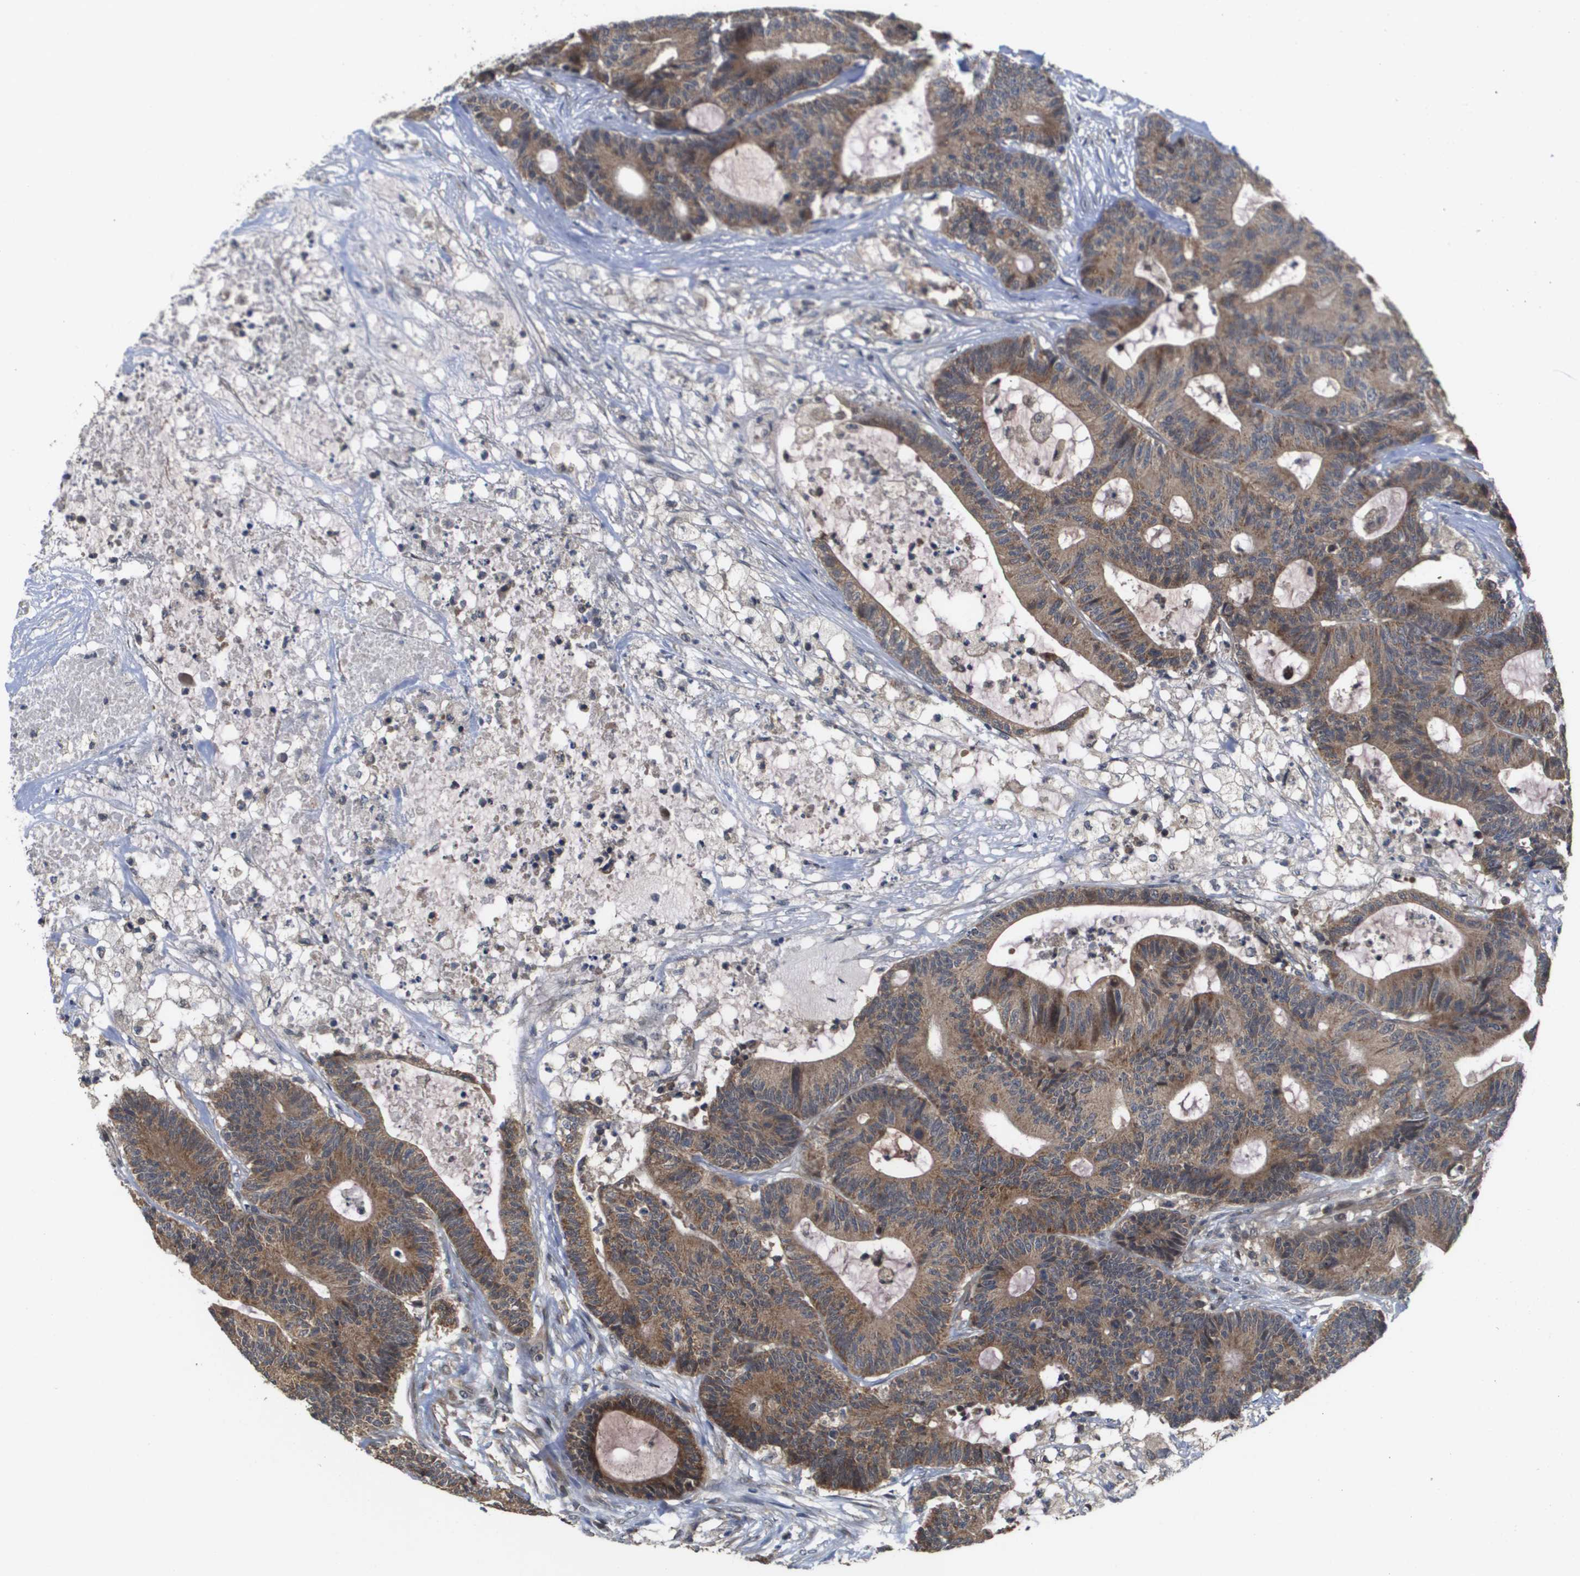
{"staining": {"intensity": "moderate", "quantity": ">75%", "location": "cytoplasmic/membranous"}, "tissue": "colorectal cancer", "cell_type": "Tumor cells", "image_type": "cancer", "snomed": [{"axis": "morphology", "description": "Adenocarcinoma, NOS"}, {"axis": "topography", "description": "Colon"}], "caption": "Human adenocarcinoma (colorectal) stained with a protein marker exhibits moderate staining in tumor cells.", "gene": "RBM38", "patient": {"sex": "female", "age": 84}}